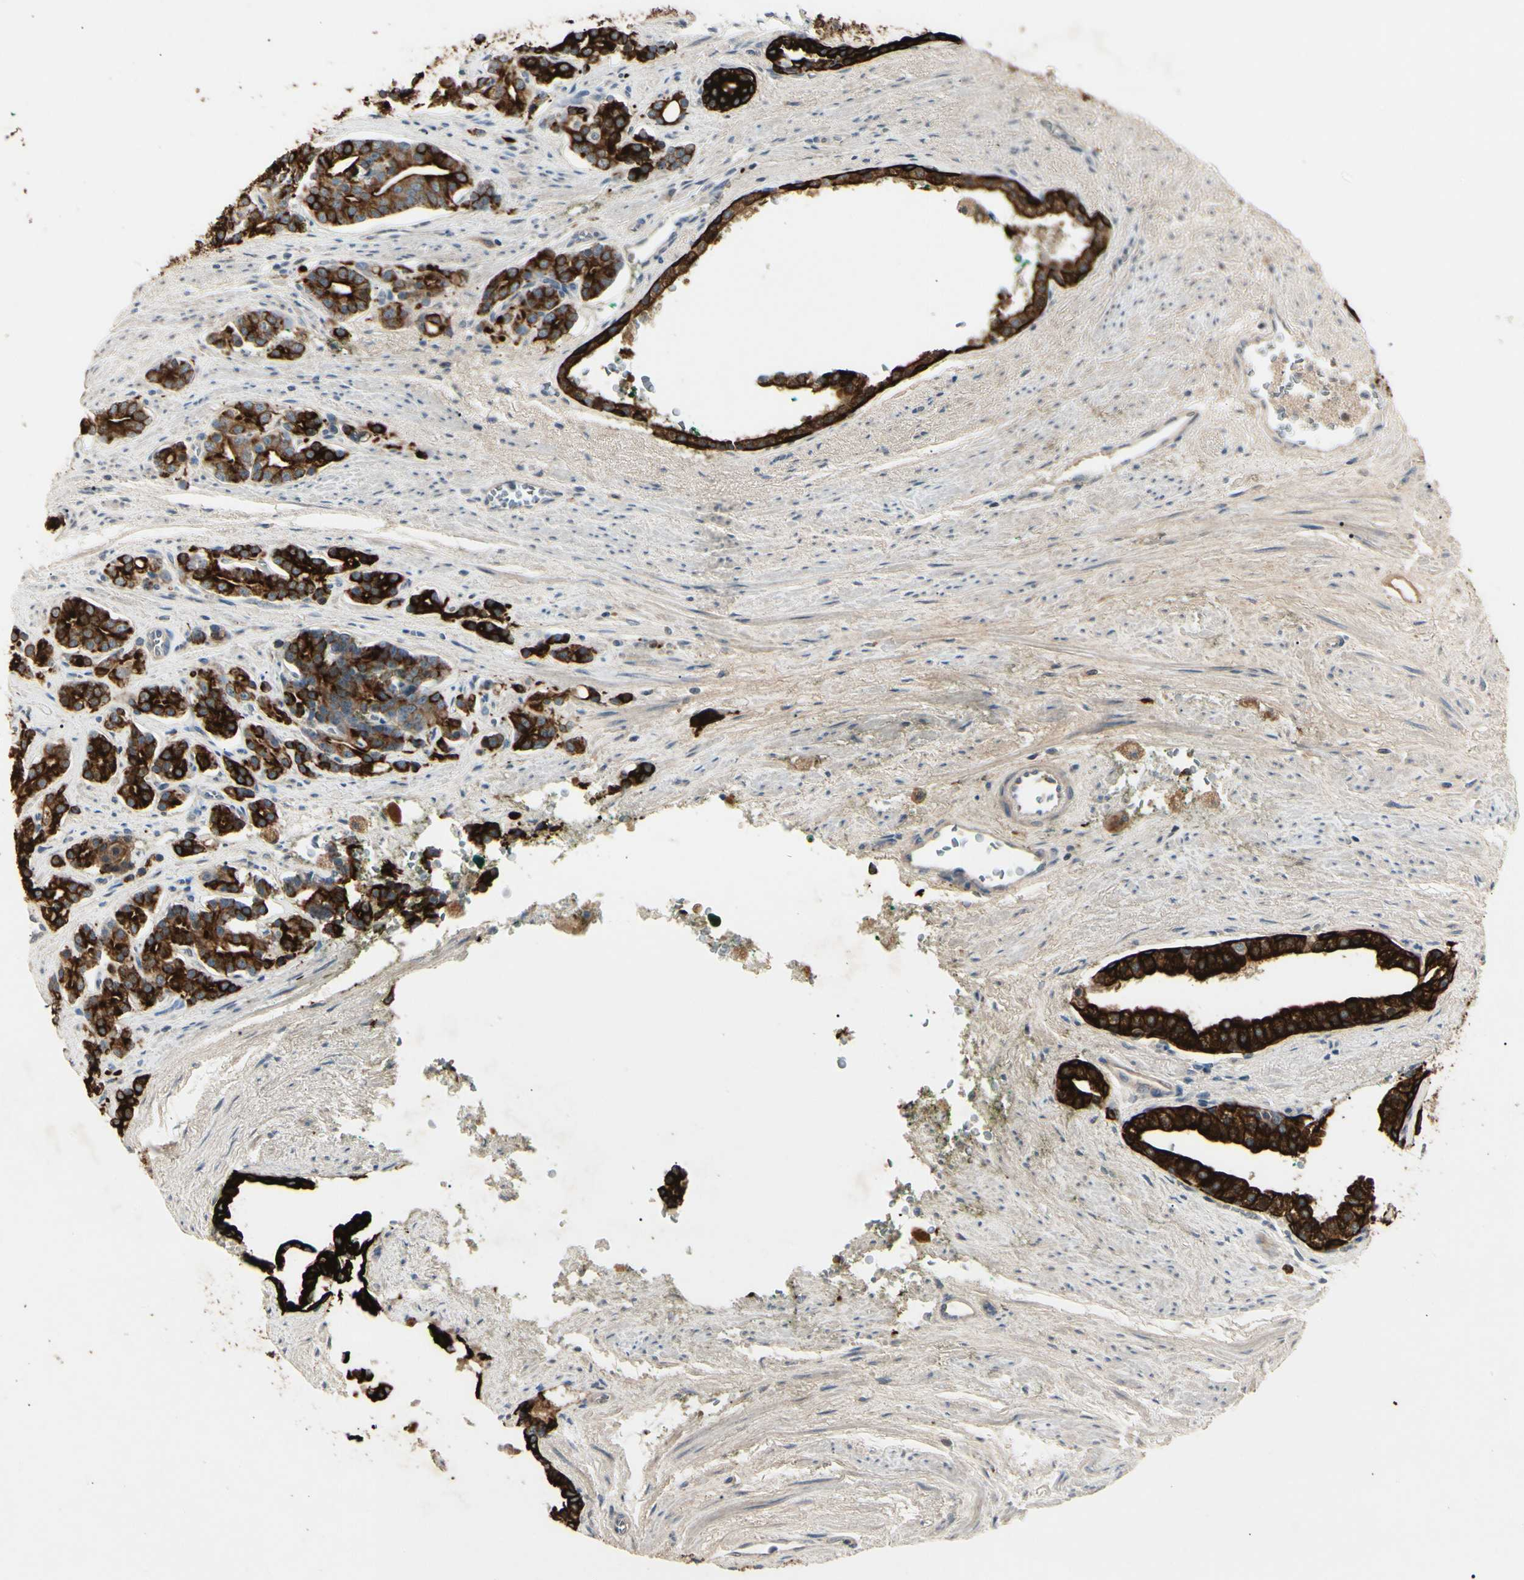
{"staining": {"intensity": "strong", "quantity": ">75%", "location": "cytoplasmic/membranous"}, "tissue": "prostate cancer", "cell_type": "Tumor cells", "image_type": "cancer", "snomed": [{"axis": "morphology", "description": "Adenocarcinoma, Low grade"}, {"axis": "topography", "description": "Prostate"}], "caption": "Prostate low-grade adenocarcinoma stained with a brown dye demonstrates strong cytoplasmic/membranous positive staining in about >75% of tumor cells.", "gene": "SKIL", "patient": {"sex": "male", "age": 63}}